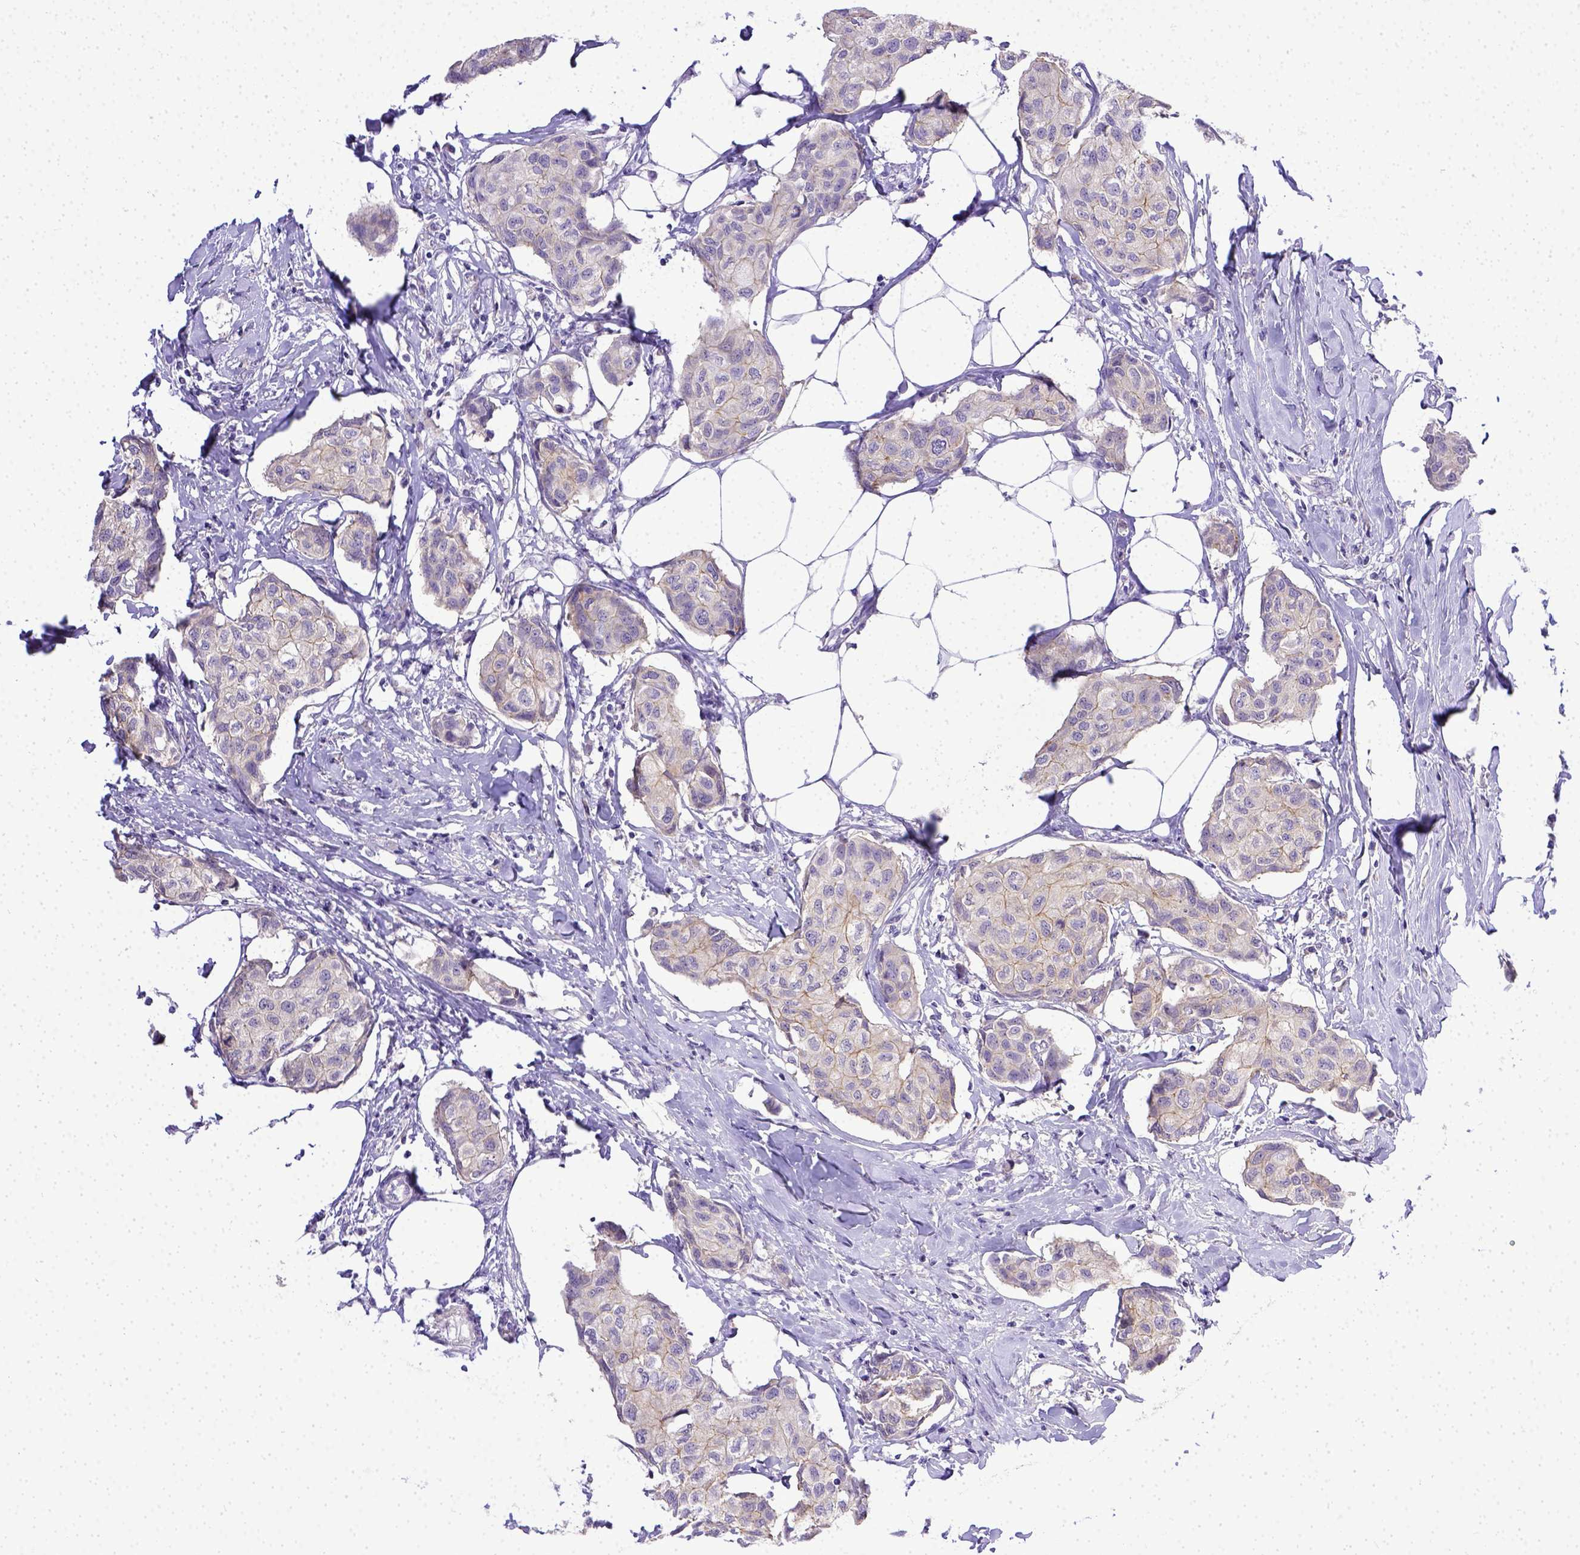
{"staining": {"intensity": "weak", "quantity": "<25%", "location": "cytoplasmic/membranous"}, "tissue": "breast cancer", "cell_type": "Tumor cells", "image_type": "cancer", "snomed": [{"axis": "morphology", "description": "Duct carcinoma"}, {"axis": "topography", "description": "Breast"}], "caption": "DAB (3,3'-diaminobenzidine) immunohistochemical staining of breast cancer reveals no significant staining in tumor cells. (IHC, brightfield microscopy, high magnification).", "gene": "BTN1A1", "patient": {"sex": "female", "age": 80}}